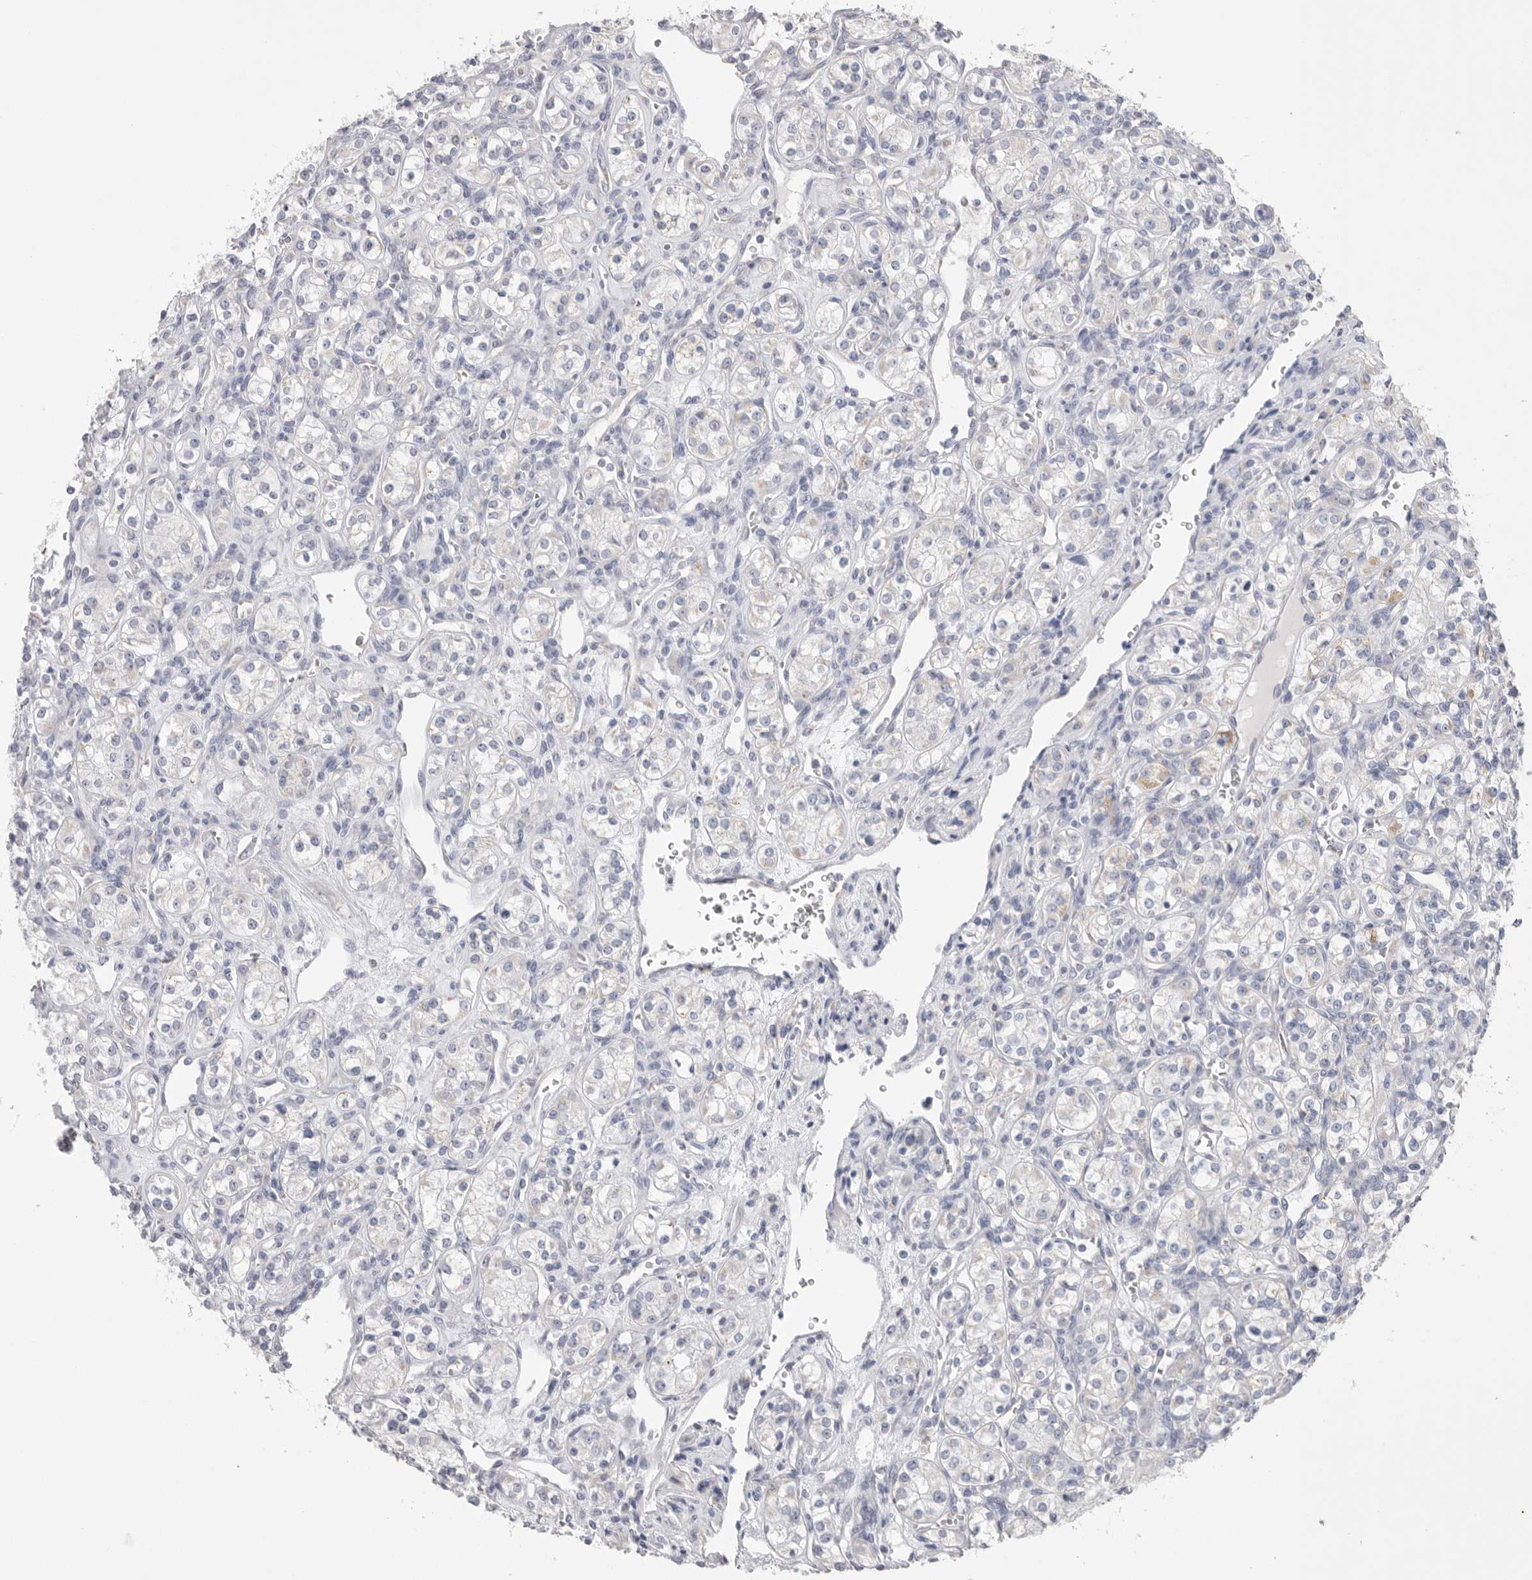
{"staining": {"intensity": "negative", "quantity": "none", "location": "none"}, "tissue": "renal cancer", "cell_type": "Tumor cells", "image_type": "cancer", "snomed": [{"axis": "morphology", "description": "Adenocarcinoma, NOS"}, {"axis": "topography", "description": "Kidney"}], "caption": "Photomicrograph shows no significant protein positivity in tumor cells of renal cancer.", "gene": "VDAC3", "patient": {"sex": "male", "age": 77}}